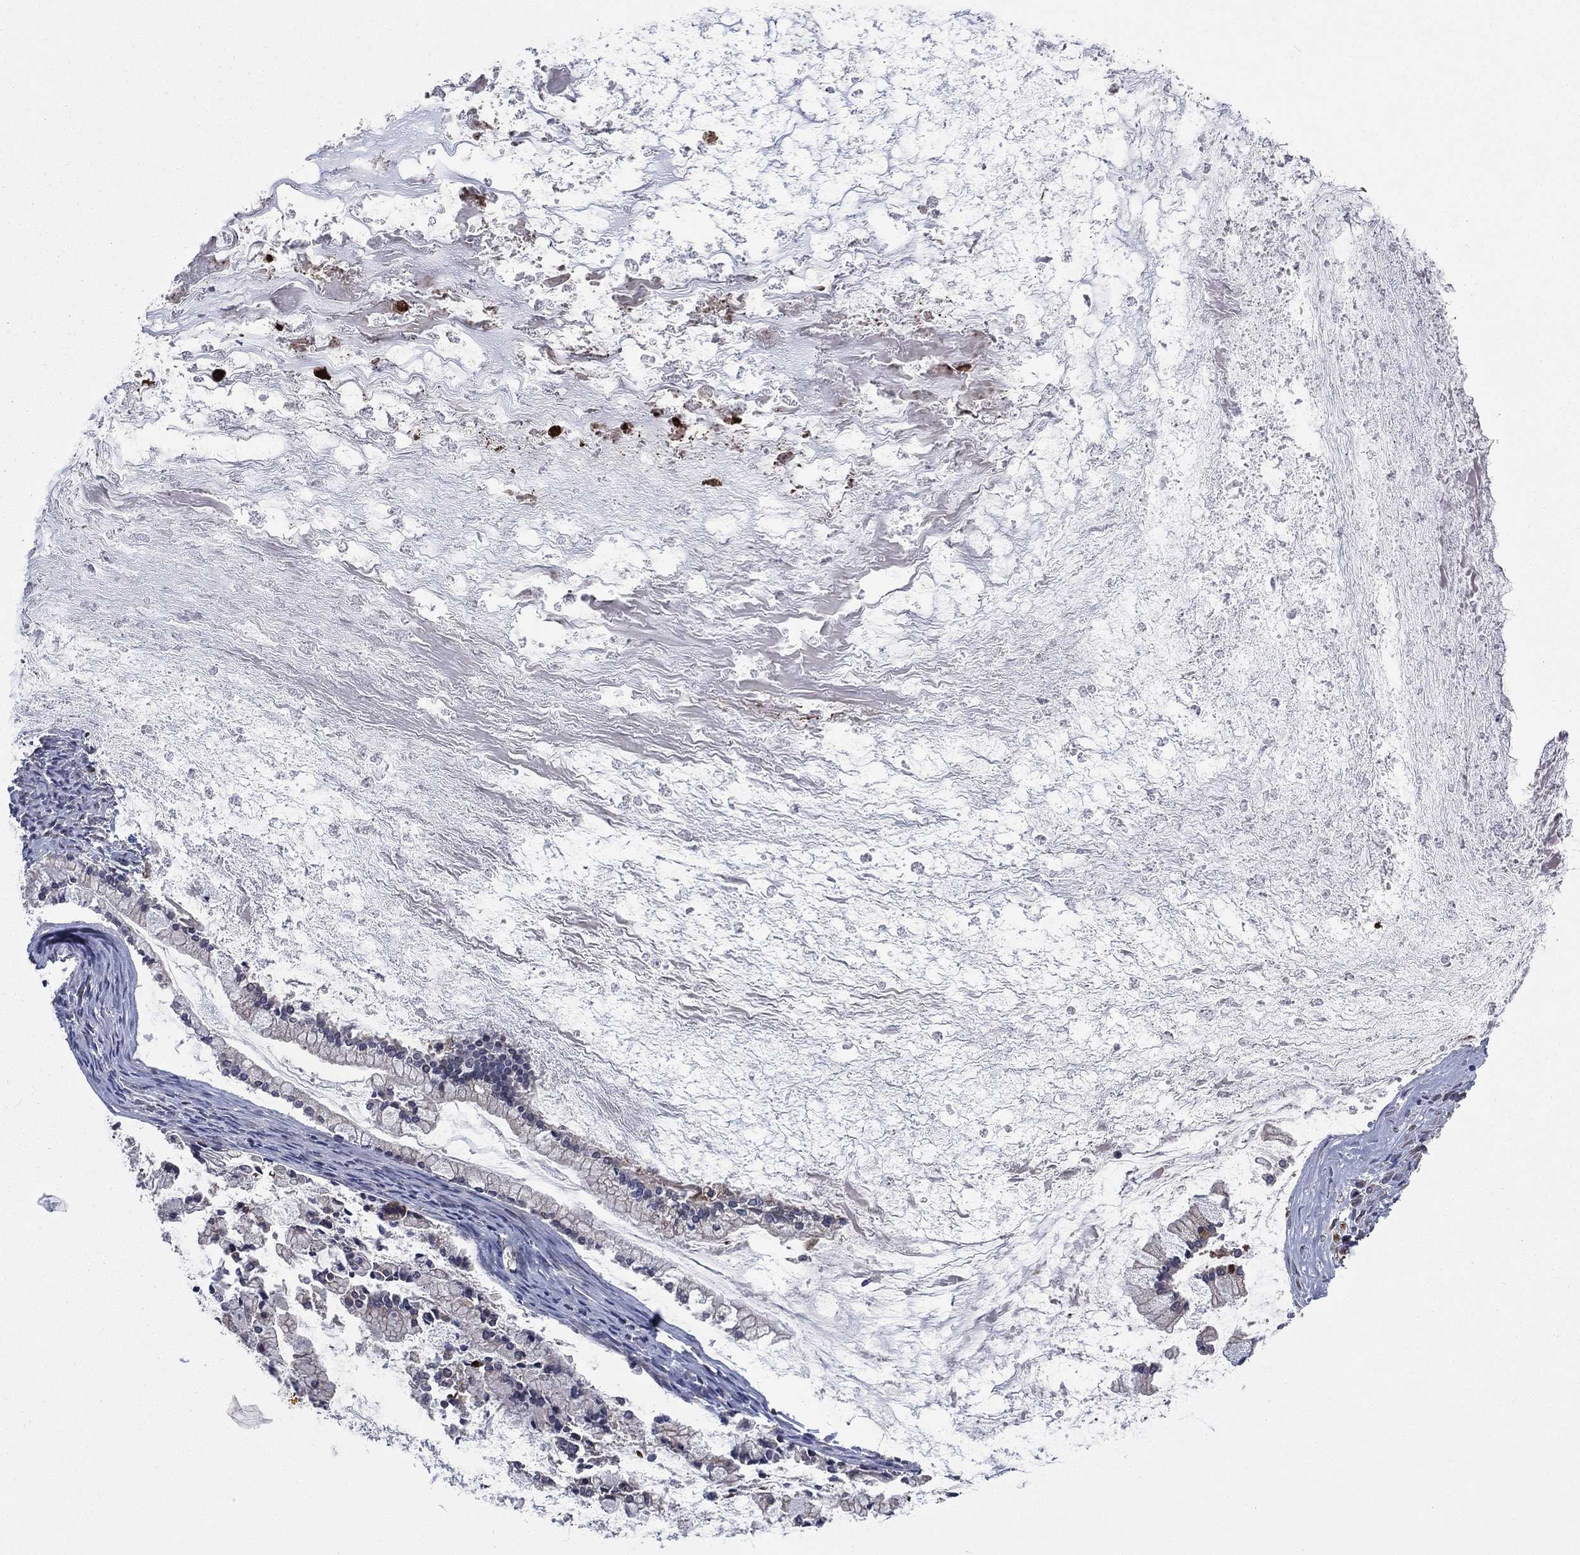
{"staining": {"intensity": "negative", "quantity": "none", "location": "none"}, "tissue": "ovarian cancer", "cell_type": "Tumor cells", "image_type": "cancer", "snomed": [{"axis": "morphology", "description": "Cystadenocarcinoma, mucinous, NOS"}, {"axis": "topography", "description": "Ovary"}], "caption": "DAB (3,3'-diaminobenzidine) immunohistochemical staining of human mucinous cystadenocarcinoma (ovarian) shows no significant positivity in tumor cells.", "gene": "C2orf76", "patient": {"sex": "female", "age": 67}}